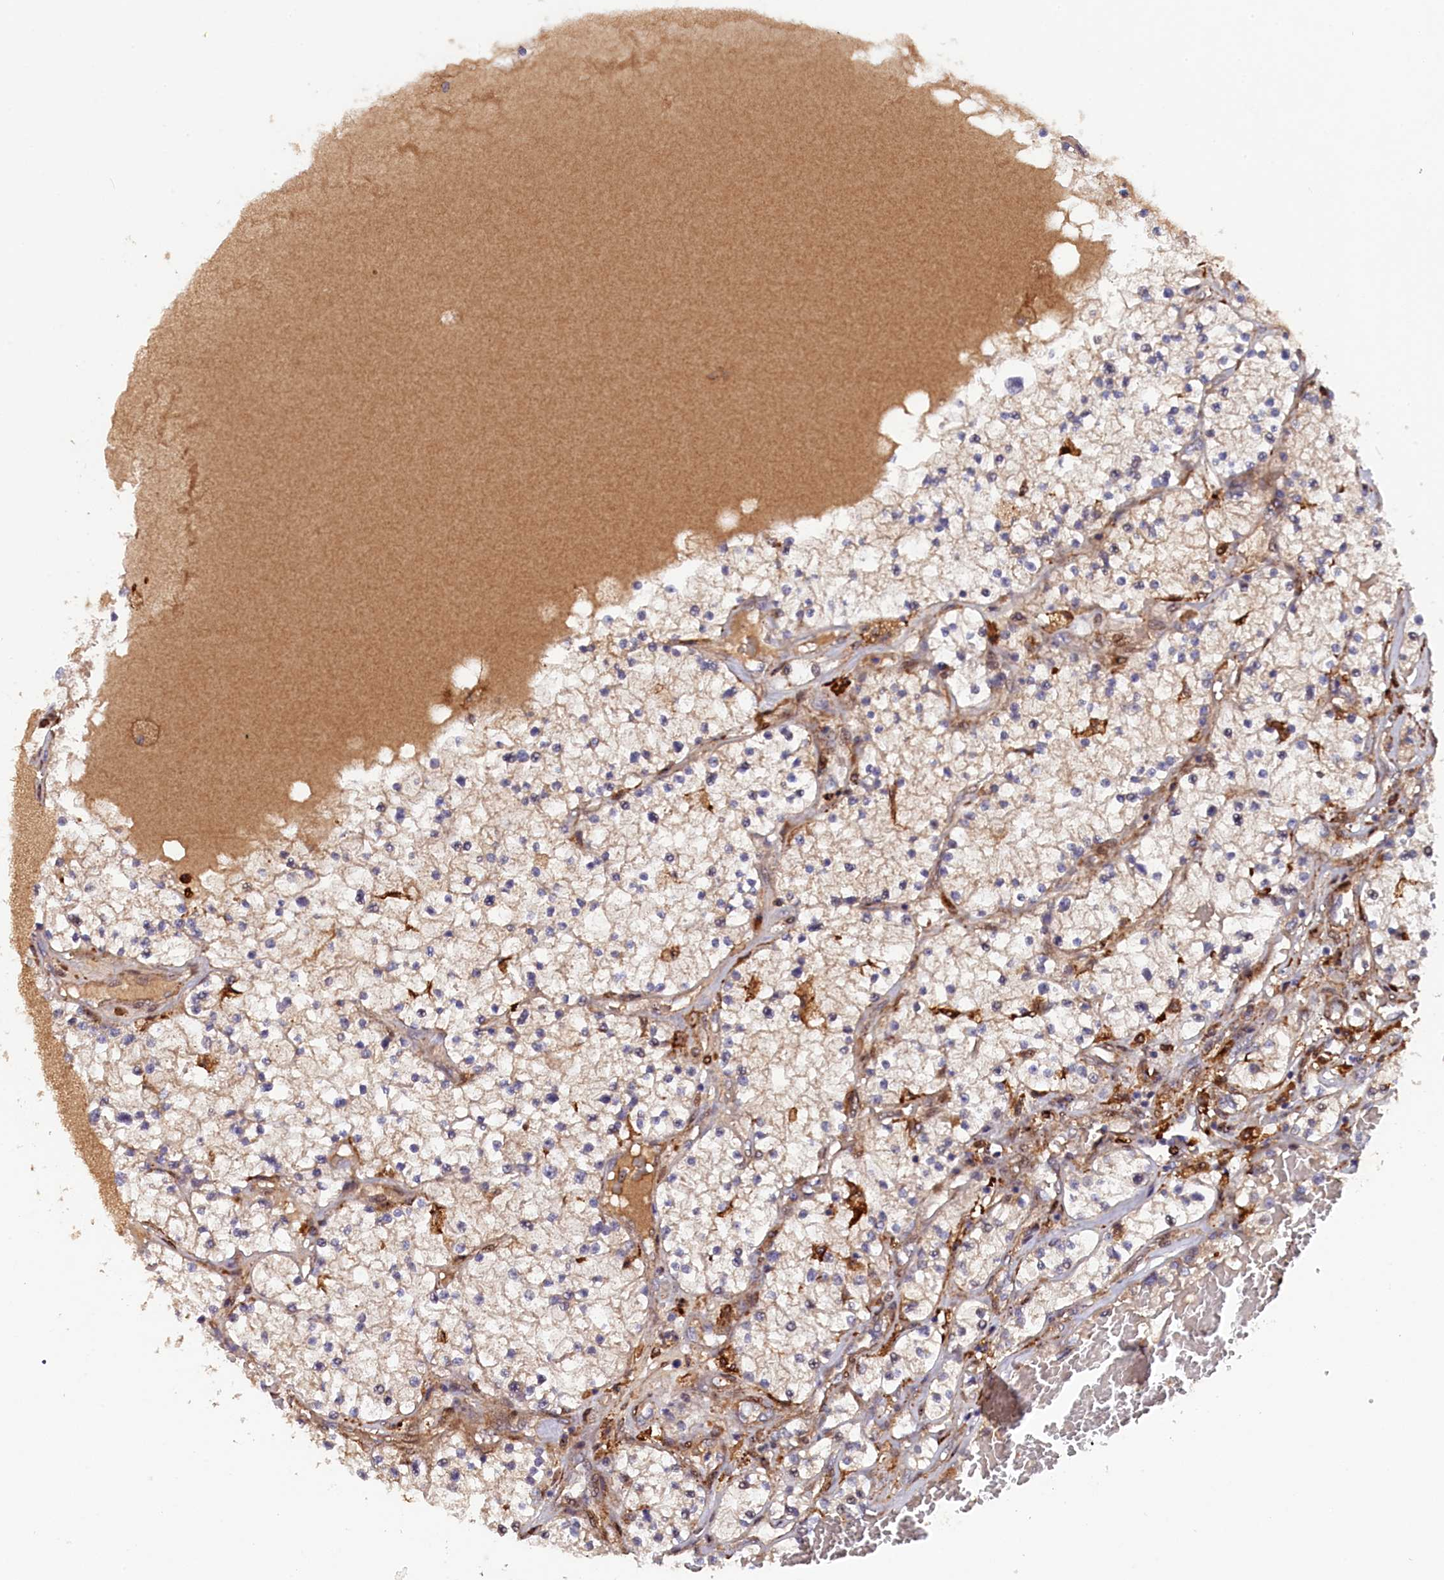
{"staining": {"intensity": "negative", "quantity": "none", "location": "none"}, "tissue": "renal cancer", "cell_type": "Tumor cells", "image_type": "cancer", "snomed": [{"axis": "morphology", "description": "Normal tissue, NOS"}, {"axis": "morphology", "description": "Adenocarcinoma, NOS"}, {"axis": "topography", "description": "Kidney"}], "caption": "Human renal cancer (adenocarcinoma) stained for a protein using immunohistochemistry (IHC) reveals no positivity in tumor cells.", "gene": "FERMT1", "patient": {"sex": "male", "age": 68}}